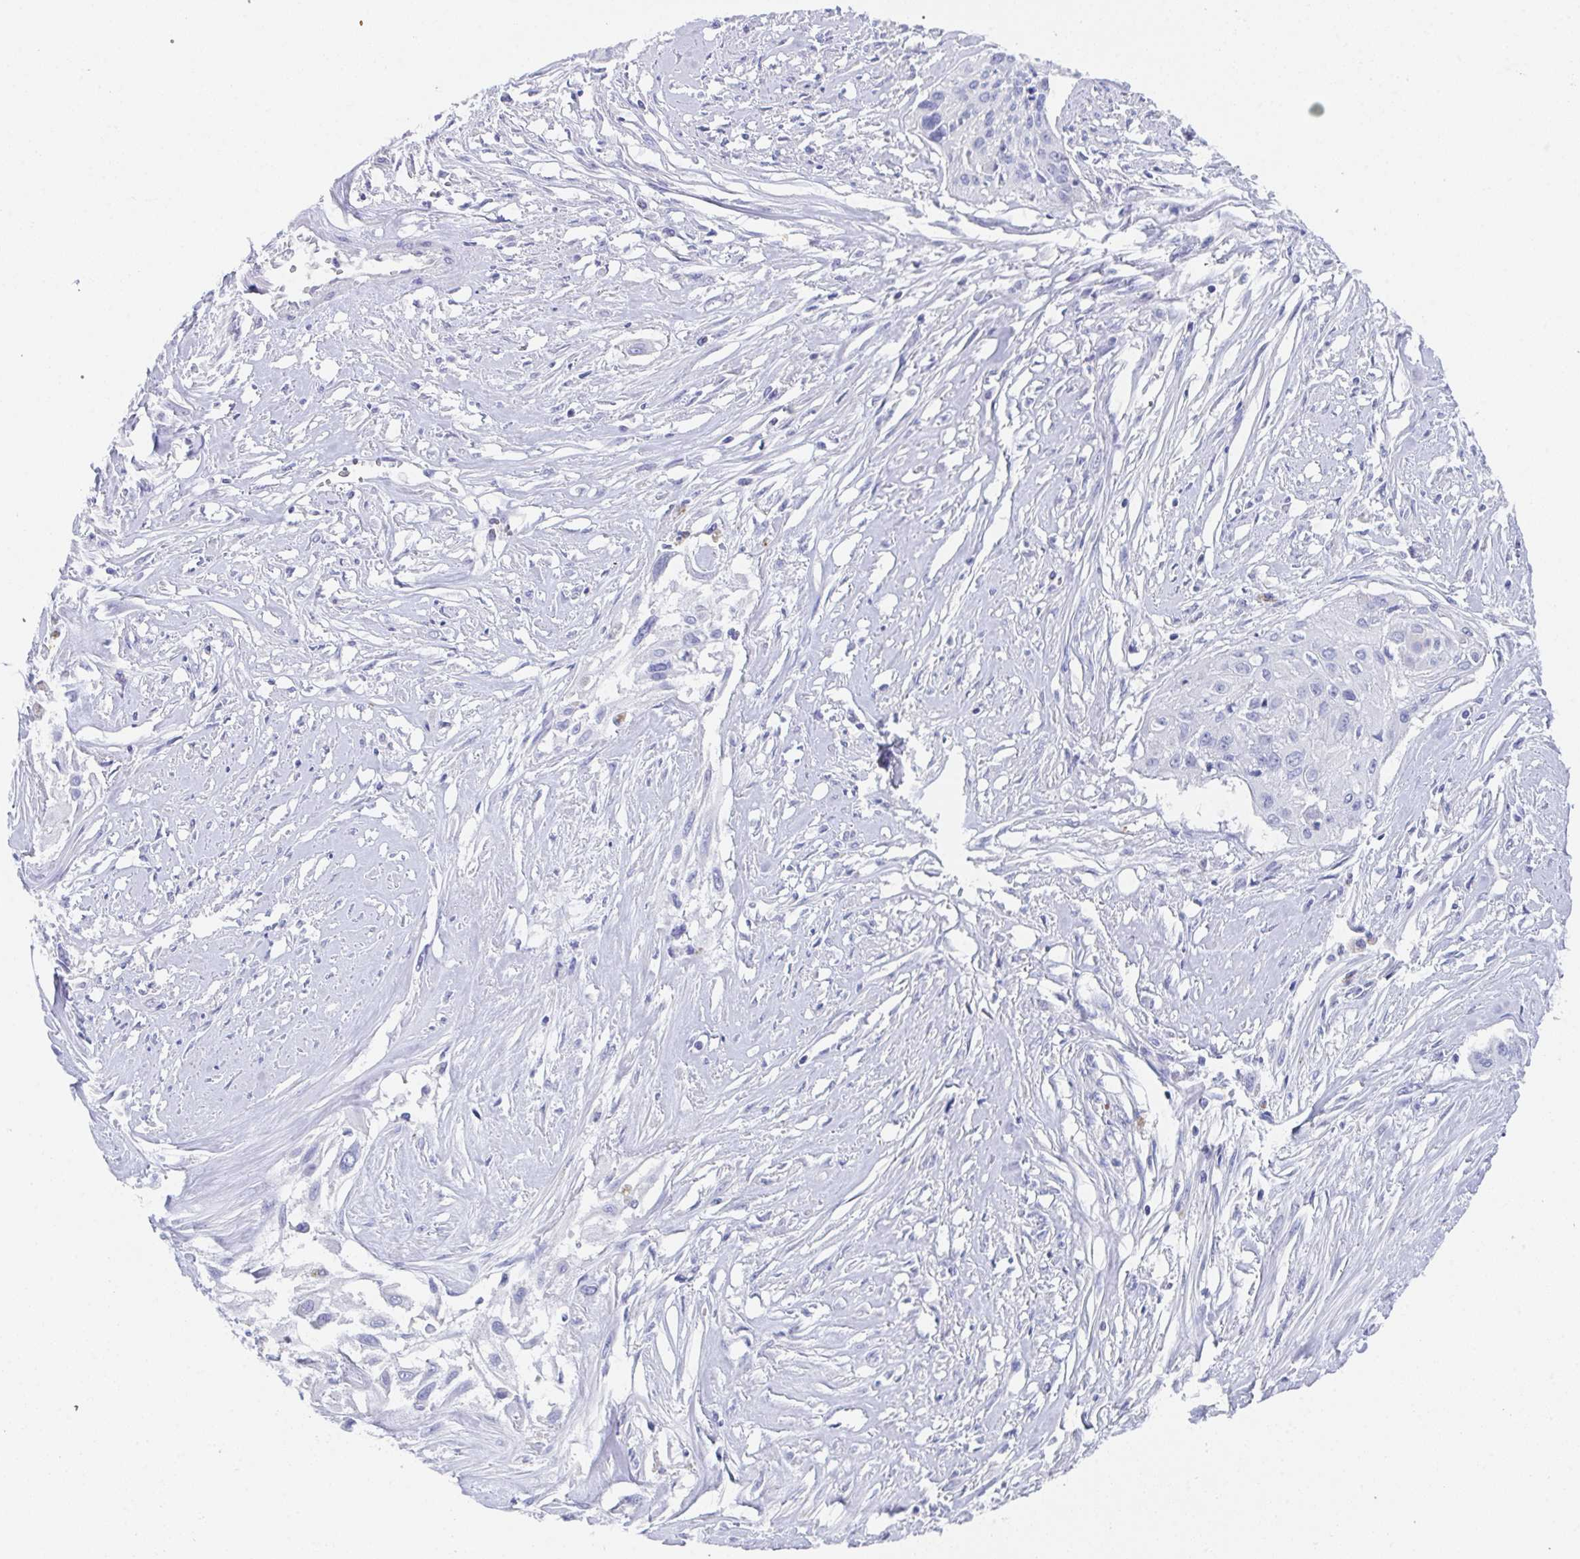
{"staining": {"intensity": "negative", "quantity": "none", "location": "none"}, "tissue": "cervical cancer", "cell_type": "Tumor cells", "image_type": "cancer", "snomed": [{"axis": "morphology", "description": "Squamous cell carcinoma, NOS"}, {"axis": "topography", "description": "Cervix"}], "caption": "Histopathology image shows no significant protein staining in tumor cells of squamous cell carcinoma (cervical).", "gene": "SSC4D", "patient": {"sex": "female", "age": 49}}